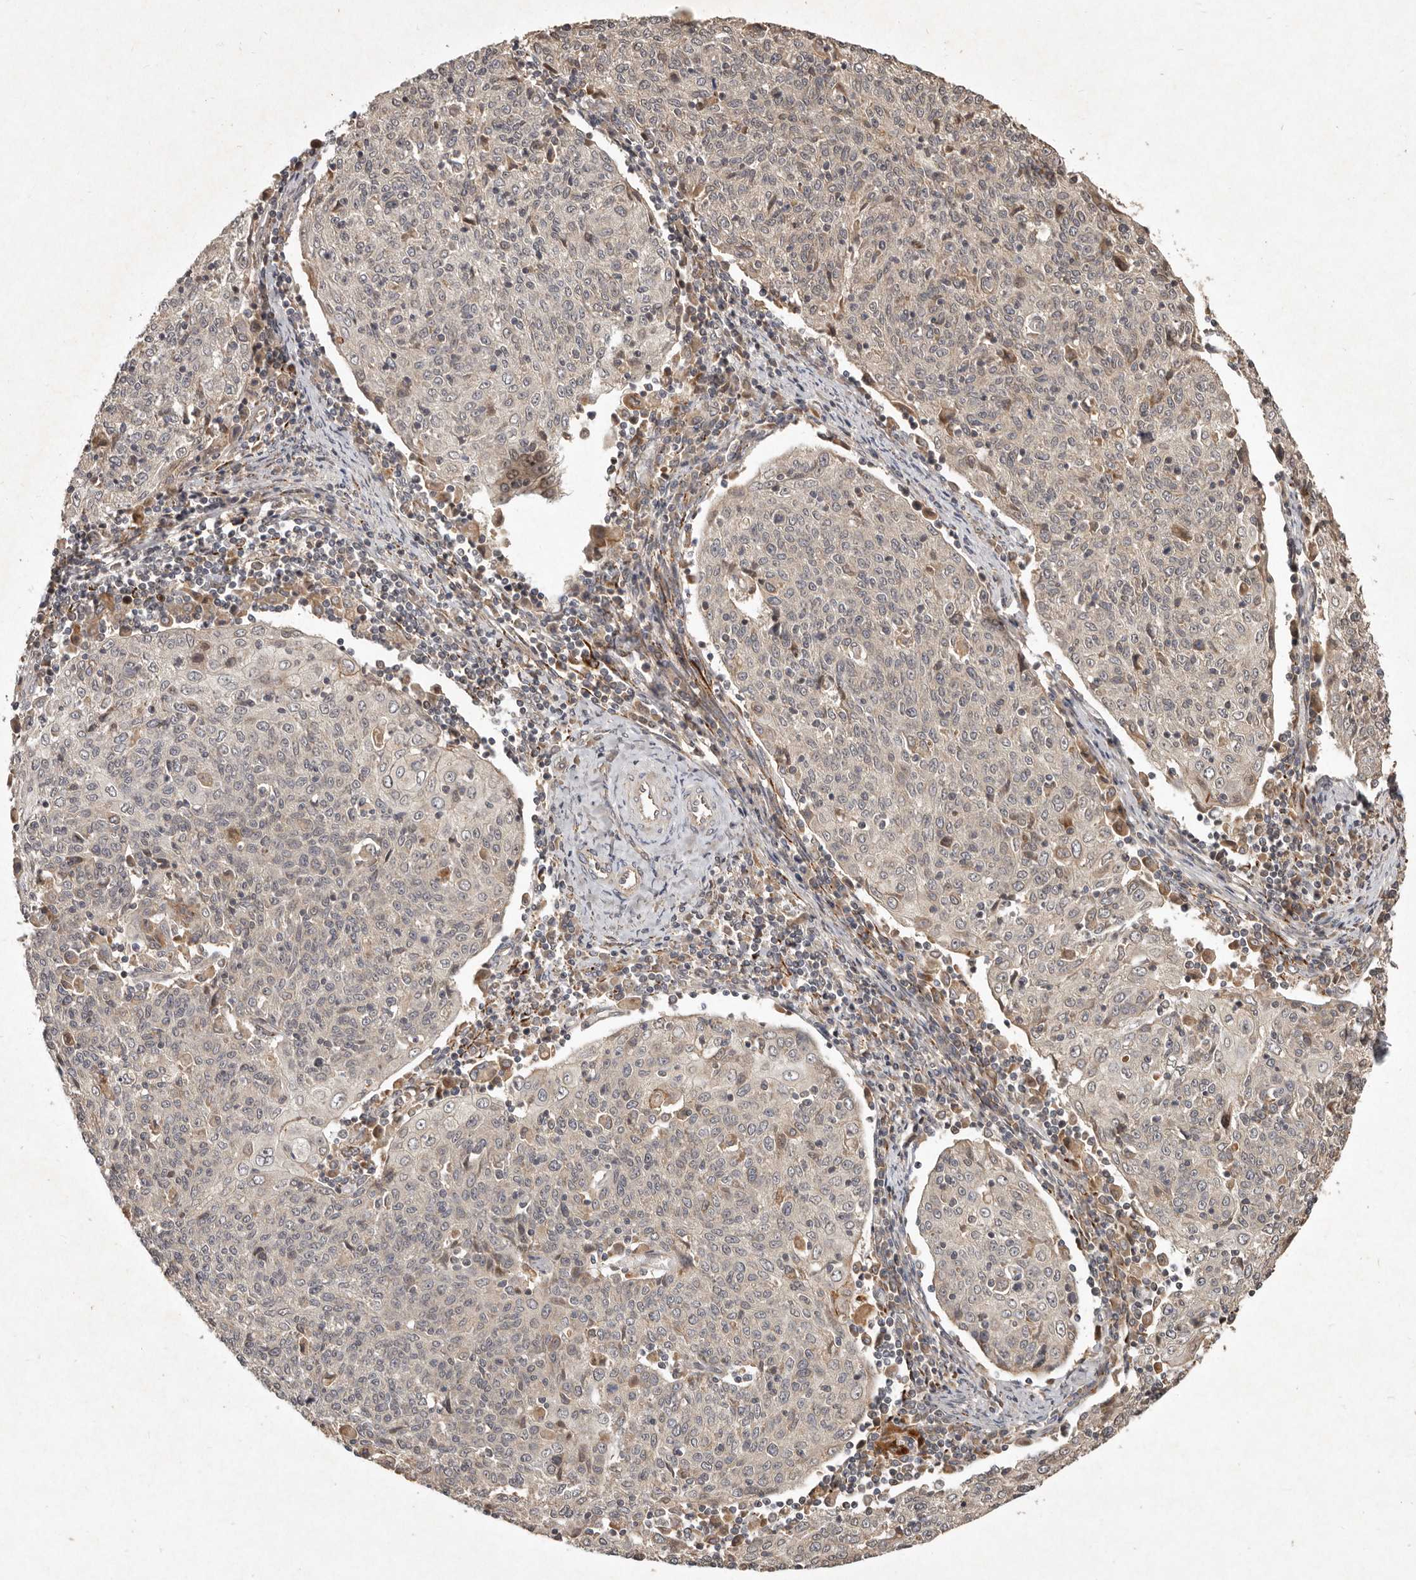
{"staining": {"intensity": "negative", "quantity": "none", "location": "none"}, "tissue": "cervical cancer", "cell_type": "Tumor cells", "image_type": "cancer", "snomed": [{"axis": "morphology", "description": "Squamous cell carcinoma, NOS"}, {"axis": "topography", "description": "Cervix"}], "caption": "DAB immunohistochemical staining of cervical cancer (squamous cell carcinoma) reveals no significant staining in tumor cells.", "gene": "SEMA3A", "patient": {"sex": "female", "age": 48}}